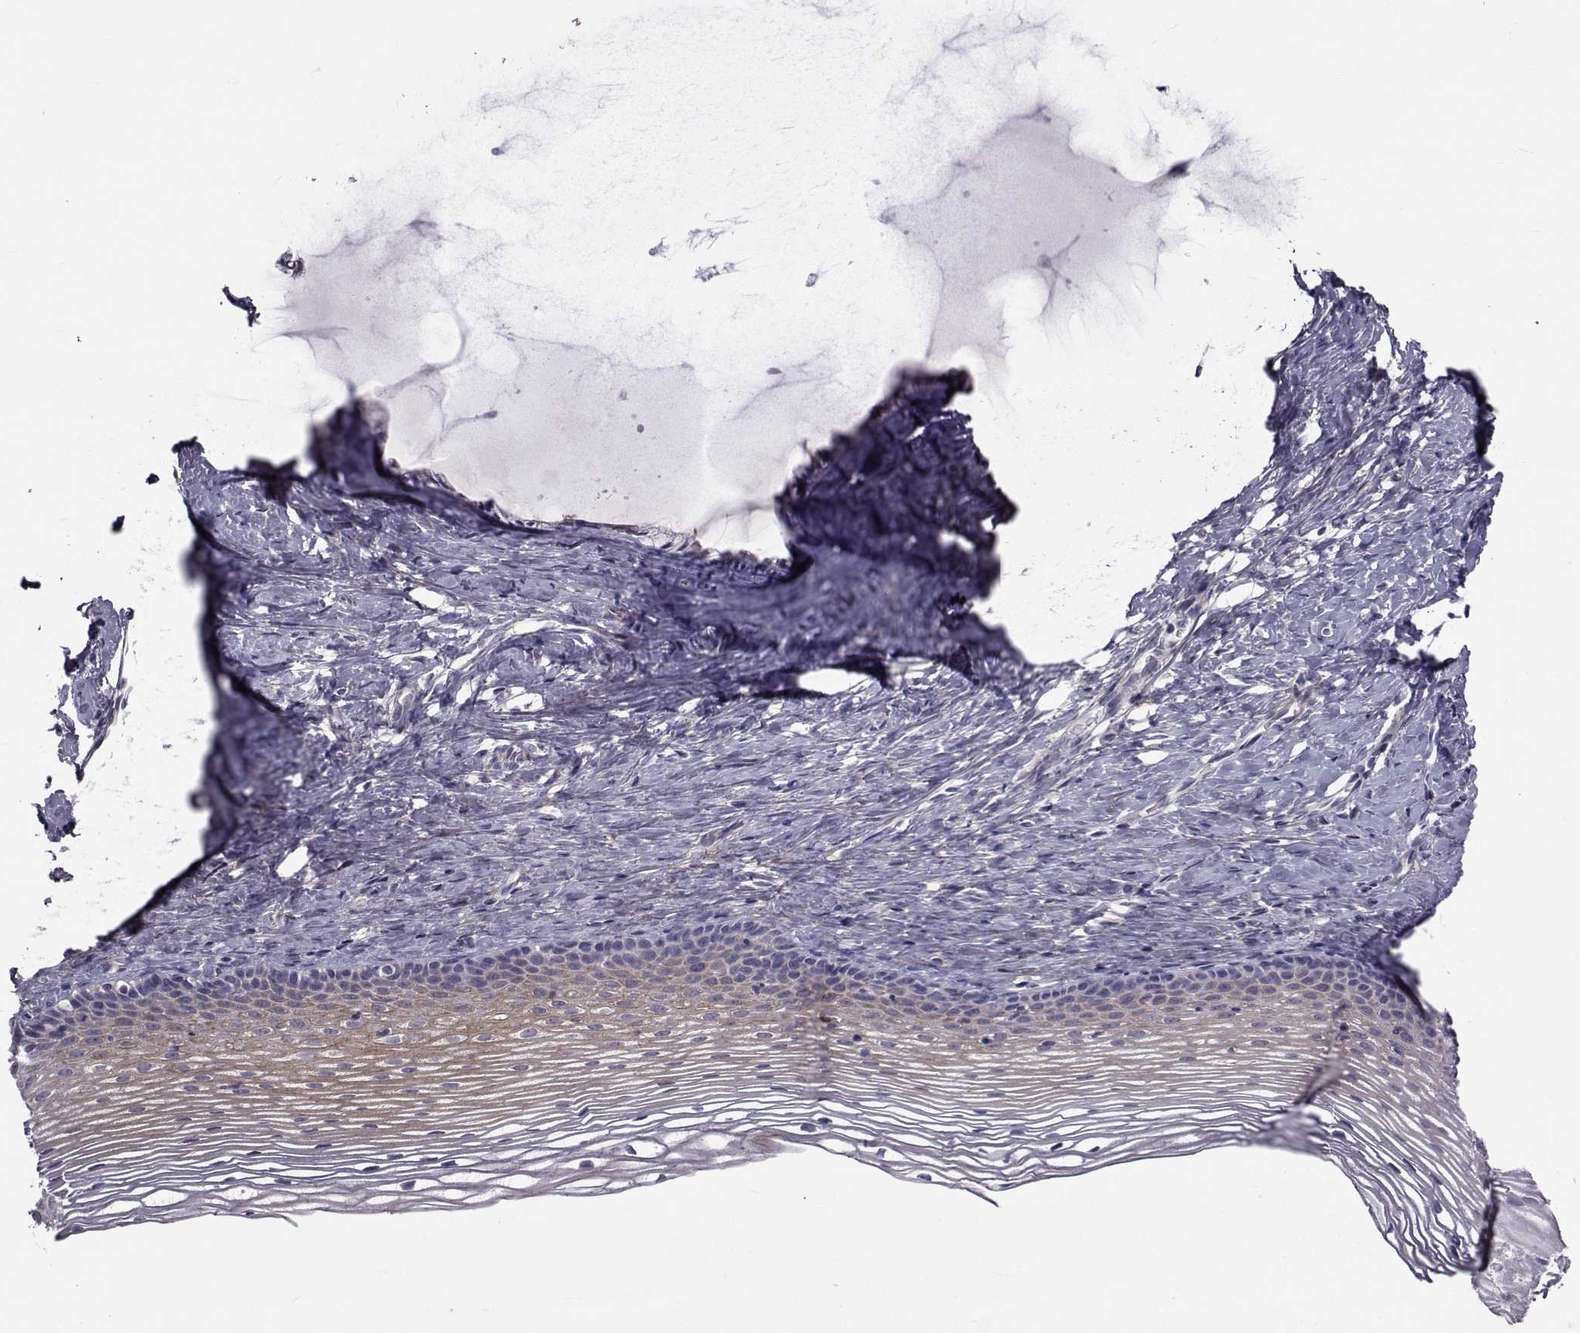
{"staining": {"intensity": "negative", "quantity": "none", "location": "none"}, "tissue": "cervix", "cell_type": "Glandular cells", "image_type": "normal", "snomed": [{"axis": "morphology", "description": "Normal tissue, NOS"}, {"axis": "topography", "description": "Cervix"}], "caption": "Immunohistochemical staining of unremarkable cervix shows no significant staining in glandular cells. Brightfield microscopy of IHC stained with DAB (3,3'-diaminobenzidine) (brown) and hematoxylin (blue), captured at high magnification.", "gene": "CFAP74", "patient": {"sex": "female", "age": 39}}